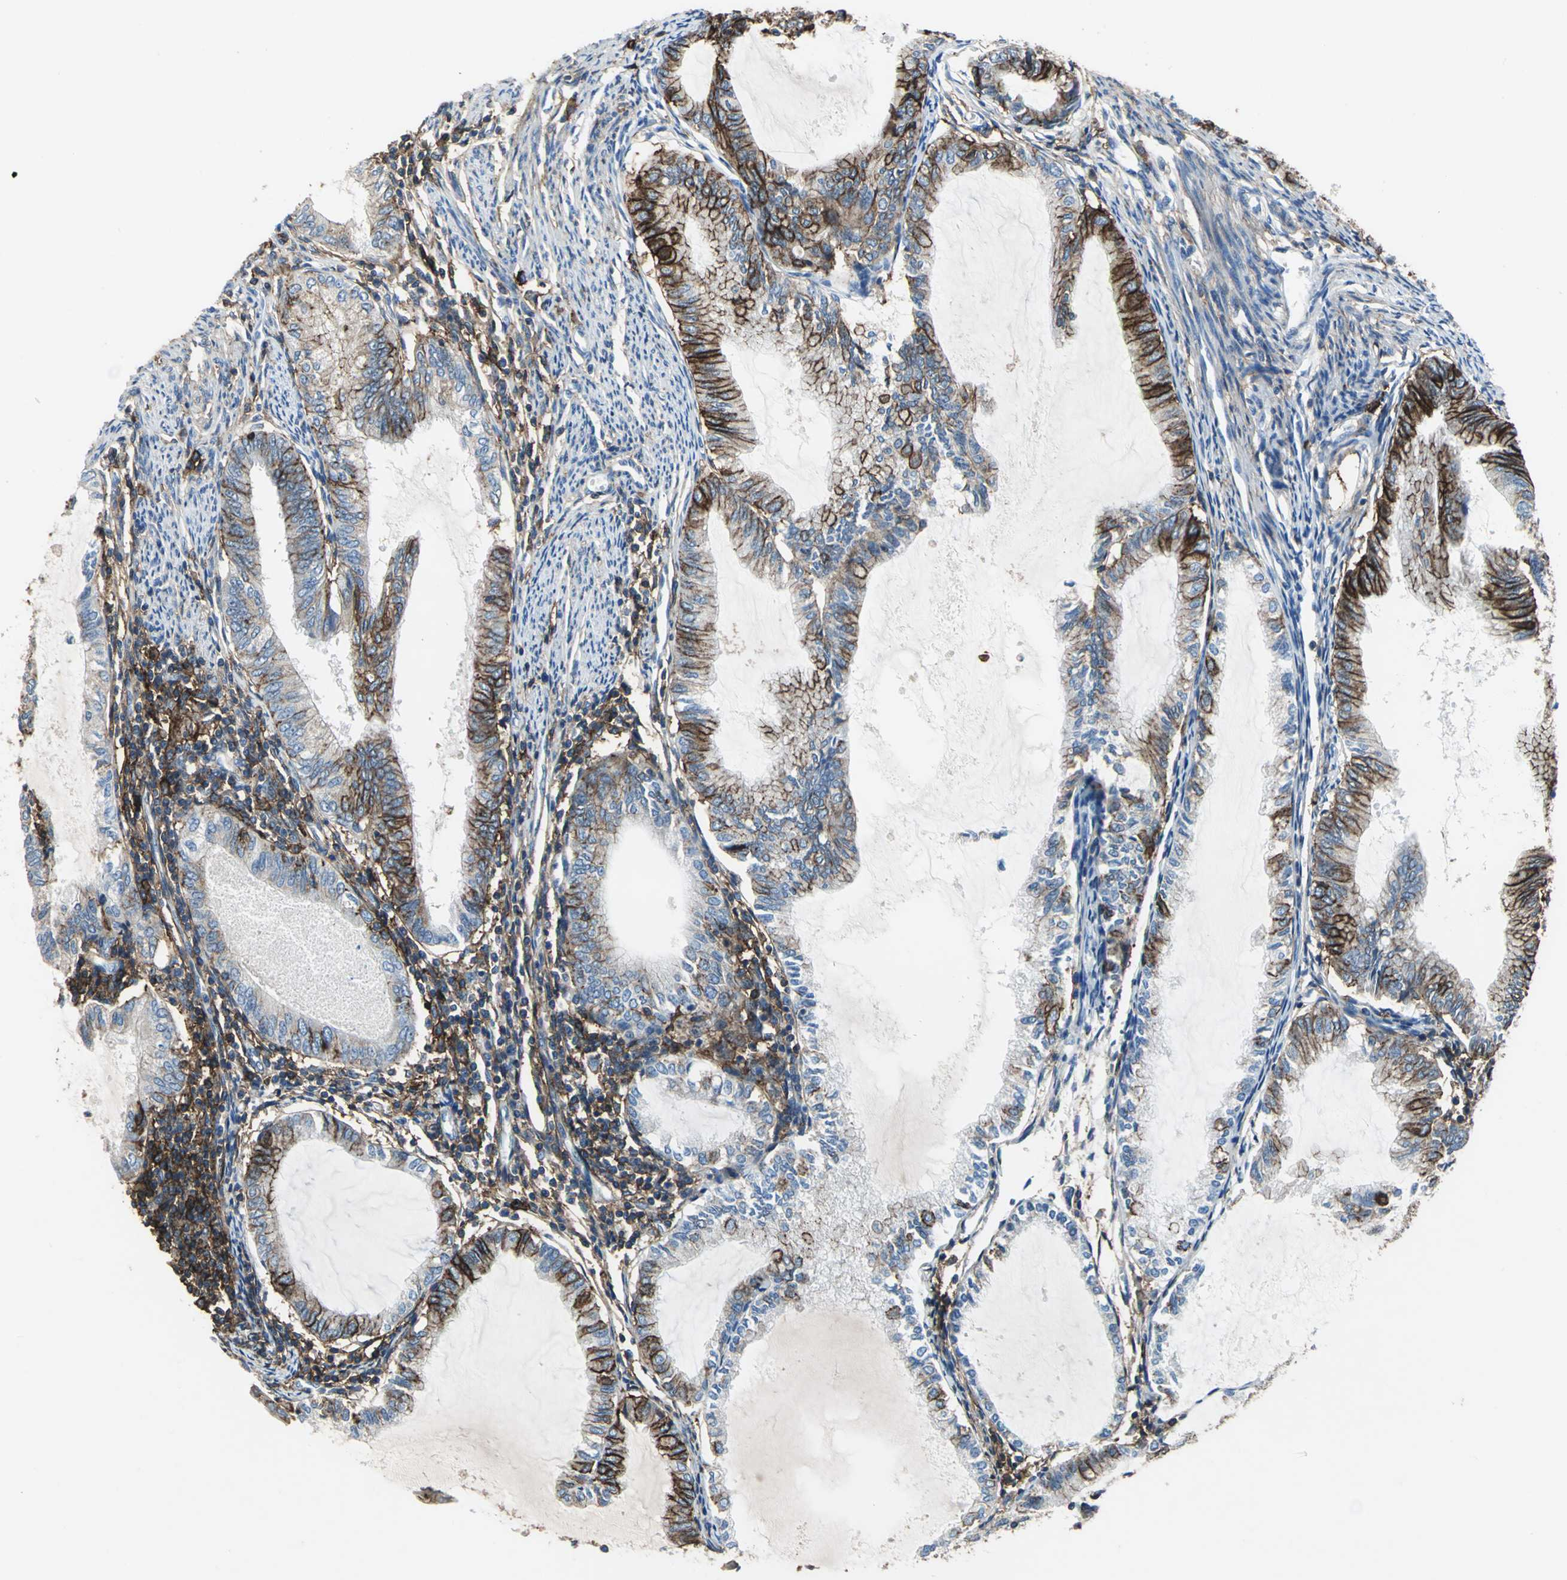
{"staining": {"intensity": "strong", "quantity": "25%-75%", "location": "cytoplasmic/membranous"}, "tissue": "endometrial cancer", "cell_type": "Tumor cells", "image_type": "cancer", "snomed": [{"axis": "morphology", "description": "Adenocarcinoma, NOS"}, {"axis": "topography", "description": "Endometrium"}], "caption": "Human endometrial cancer (adenocarcinoma) stained with a protein marker shows strong staining in tumor cells.", "gene": "CD44", "patient": {"sex": "female", "age": 86}}